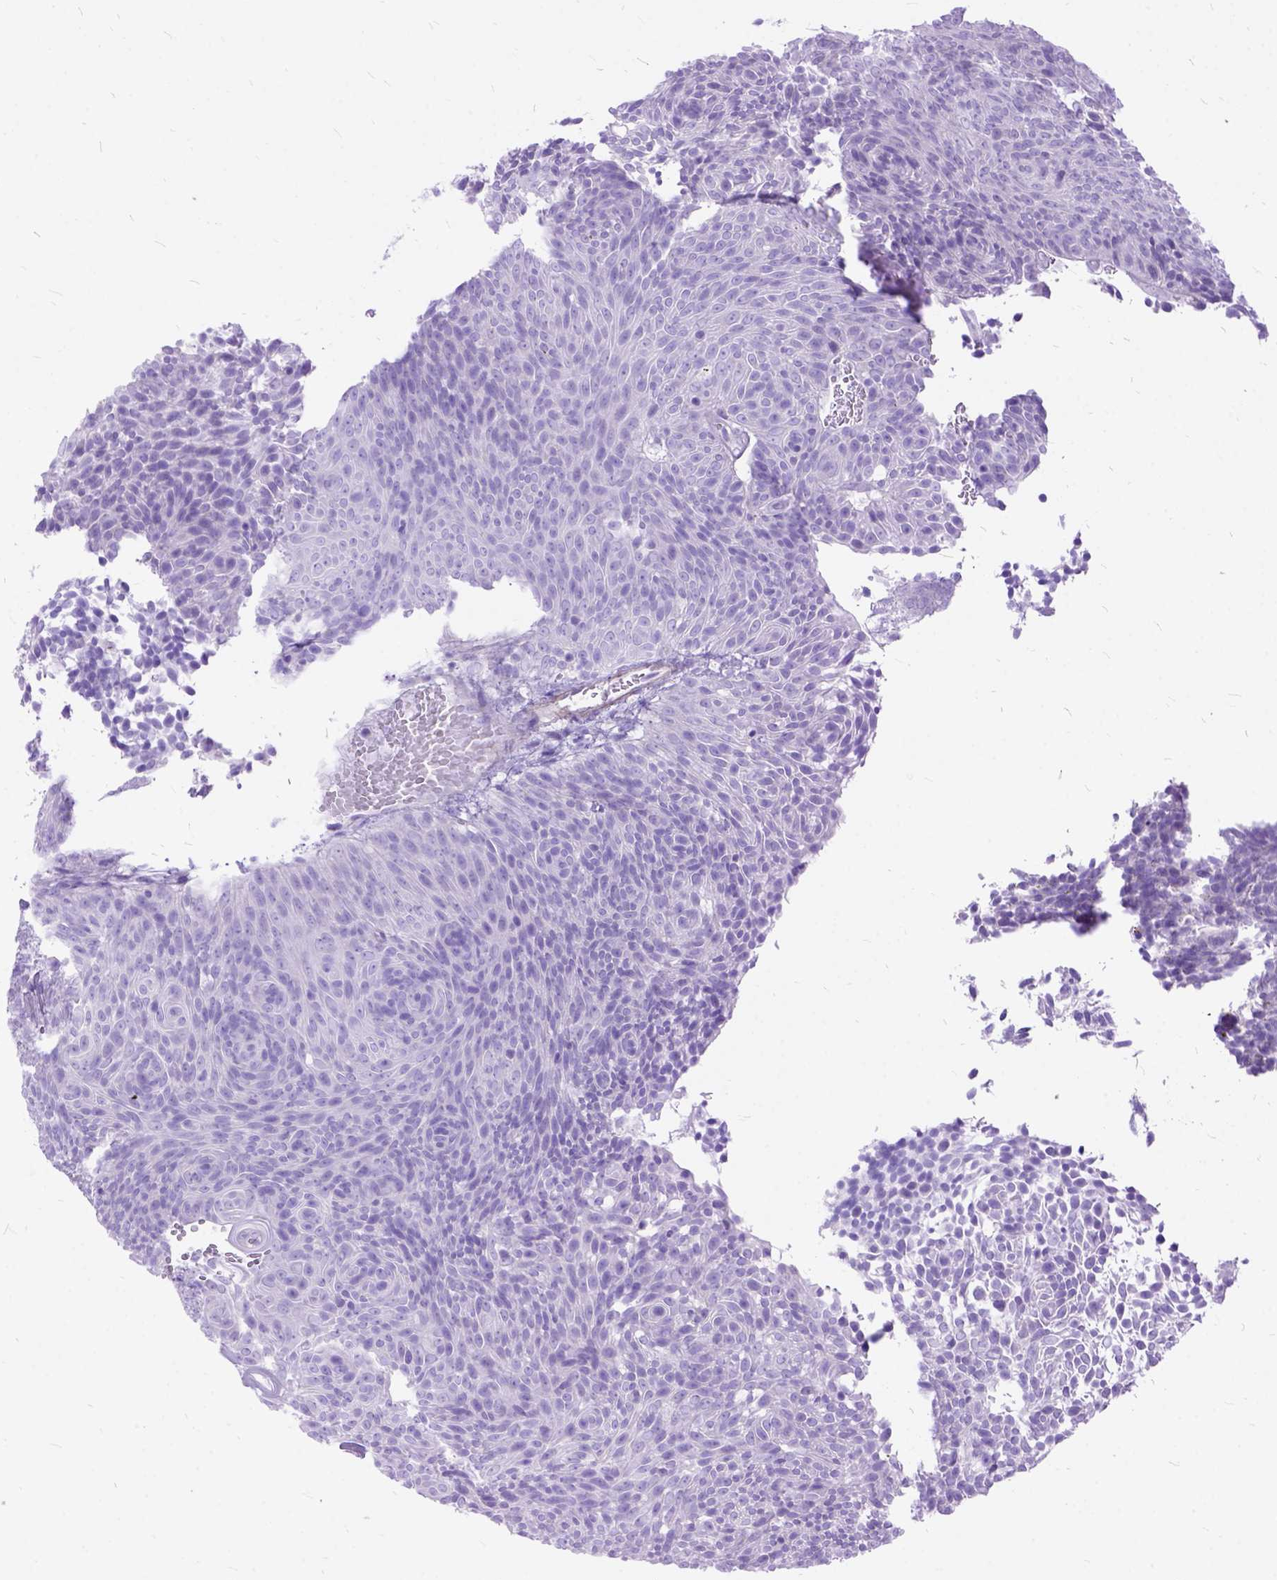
{"staining": {"intensity": "negative", "quantity": "none", "location": "none"}, "tissue": "urothelial cancer", "cell_type": "Tumor cells", "image_type": "cancer", "snomed": [{"axis": "morphology", "description": "Urothelial carcinoma, Low grade"}, {"axis": "topography", "description": "Urinary bladder"}], "caption": "Immunohistochemistry of urothelial carcinoma (low-grade) reveals no staining in tumor cells.", "gene": "ARL9", "patient": {"sex": "male", "age": 77}}